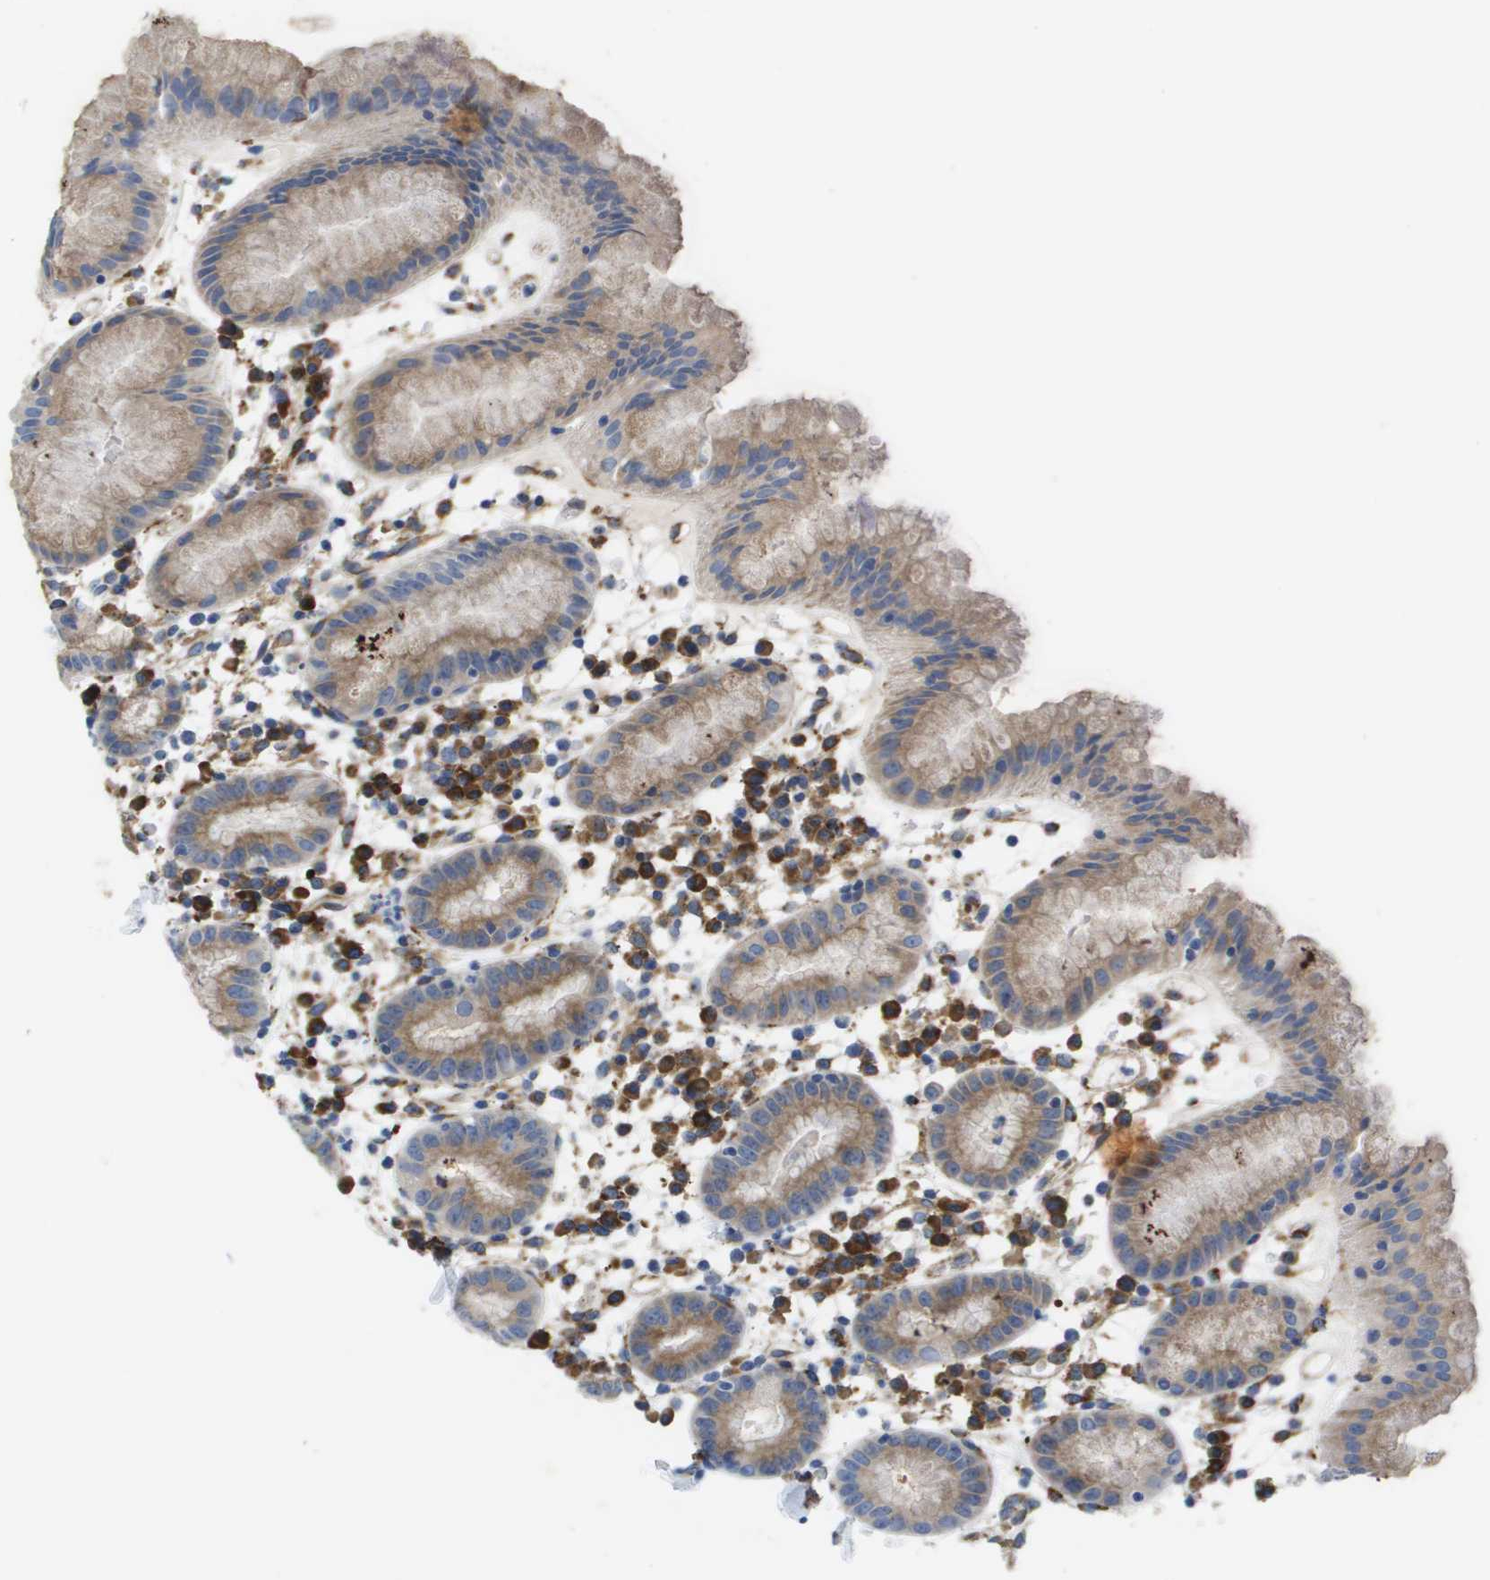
{"staining": {"intensity": "moderate", "quantity": "25%-75%", "location": "cytoplasmic/membranous"}, "tissue": "stomach", "cell_type": "Glandular cells", "image_type": "normal", "snomed": [{"axis": "morphology", "description": "Normal tissue, NOS"}, {"axis": "topography", "description": "Stomach"}, {"axis": "topography", "description": "Stomach, lower"}], "caption": "Glandular cells reveal moderate cytoplasmic/membranous staining in approximately 25%-75% of cells in unremarkable stomach. The staining was performed using DAB (3,3'-diaminobenzidine), with brown indicating positive protein expression. Nuclei are stained blue with hematoxylin.", "gene": "ST3GAL2", "patient": {"sex": "female", "age": 75}}